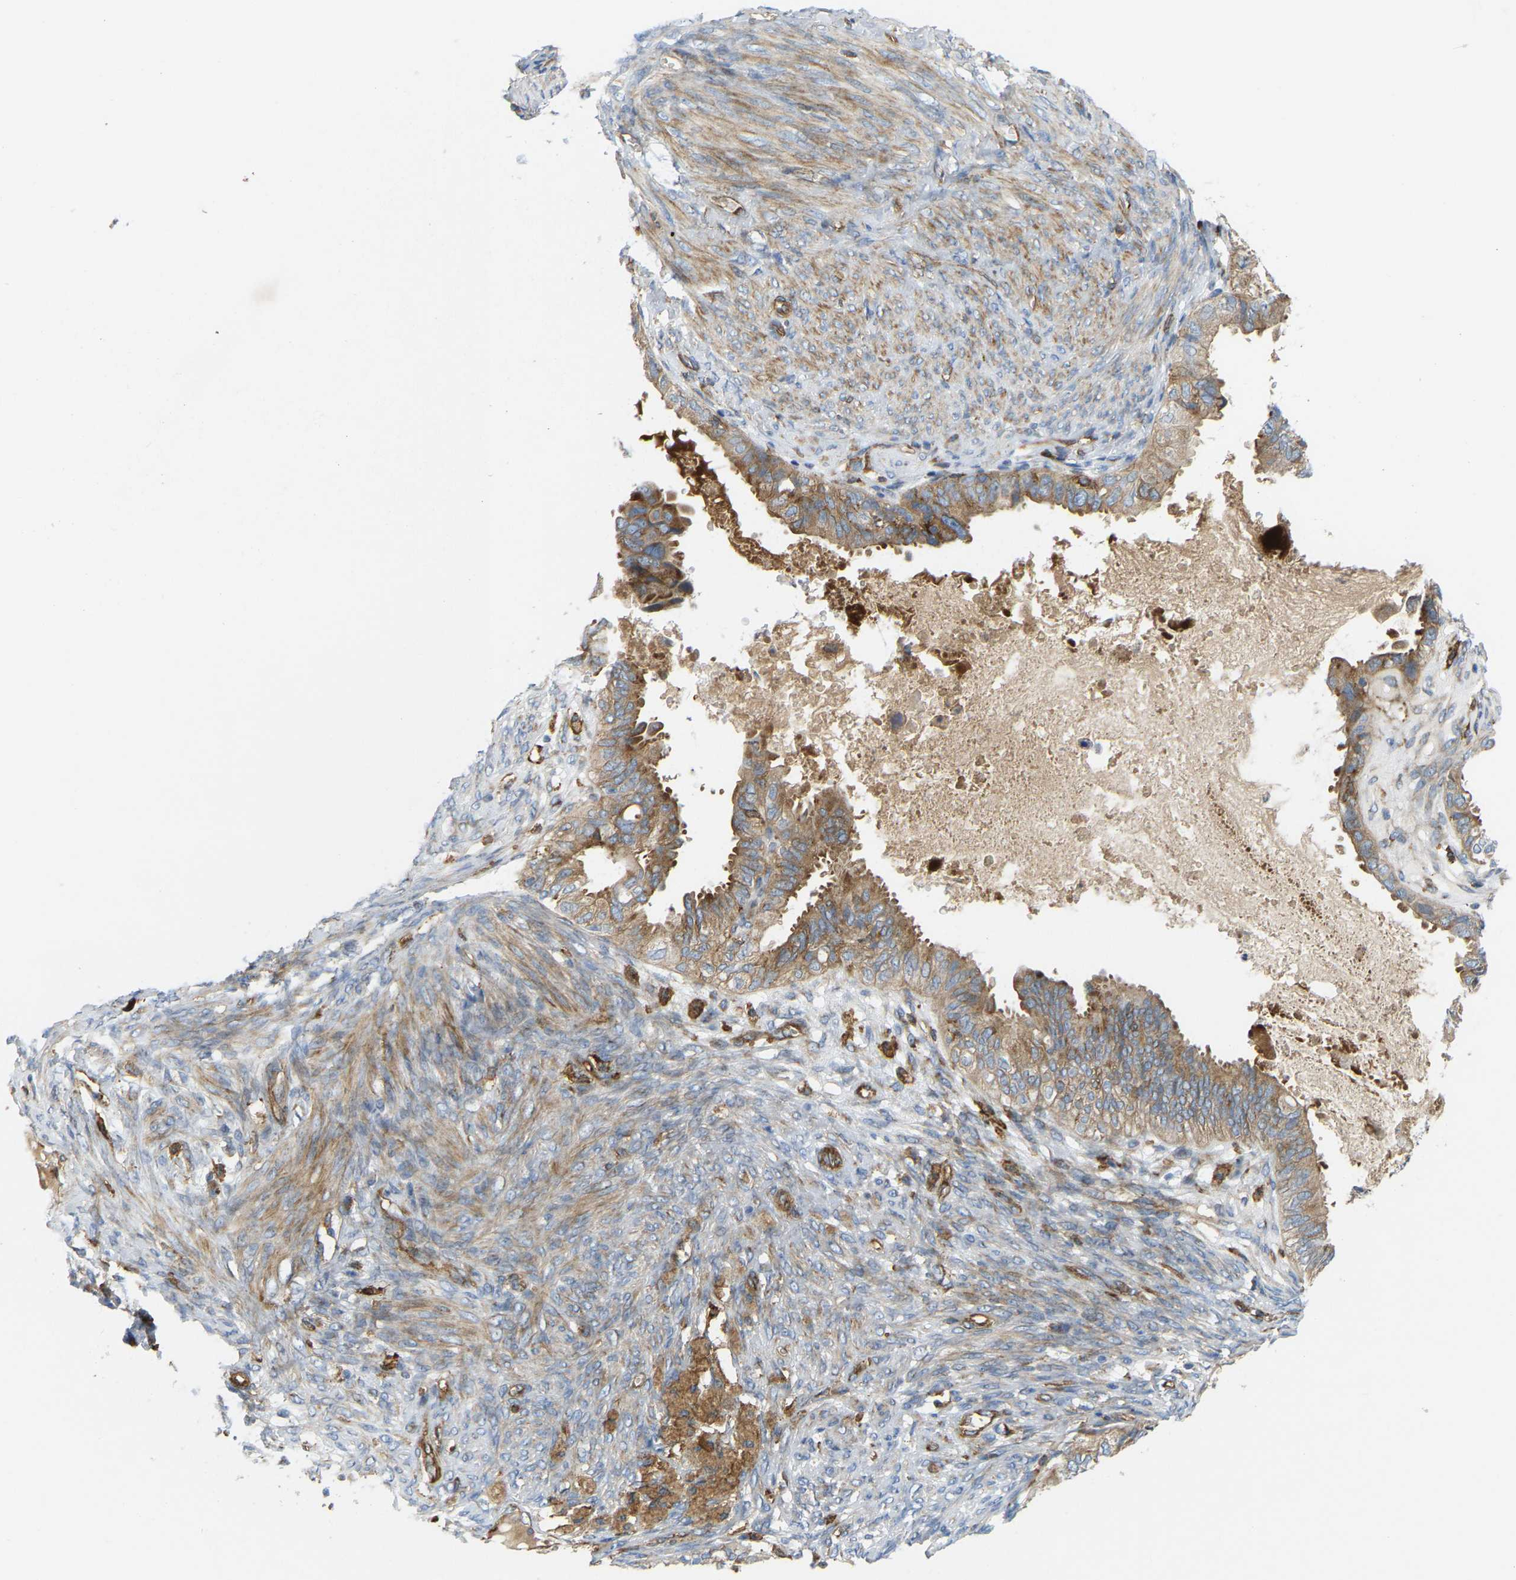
{"staining": {"intensity": "moderate", "quantity": ">75%", "location": "cytoplasmic/membranous"}, "tissue": "cervical cancer", "cell_type": "Tumor cells", "image_type": "cancer", "snomed": [{"axis": "morphology", "description": "Normal tissue, NOS"}, {"axis": "morphology", "description": "Adenocarcinoma, NOS"}, {"axis": "topography", "description": "Cervix"}, {"axis": "topography", "description": "Endometrium"}], "caption": "This is an image of IHC staining of cervical adenocarcinoma, which shows moderate positivity in the cytoplasmic/membranous of tumor cells.", "gene": "PICALM", "patient": {"sex": "female", "age": 86}}